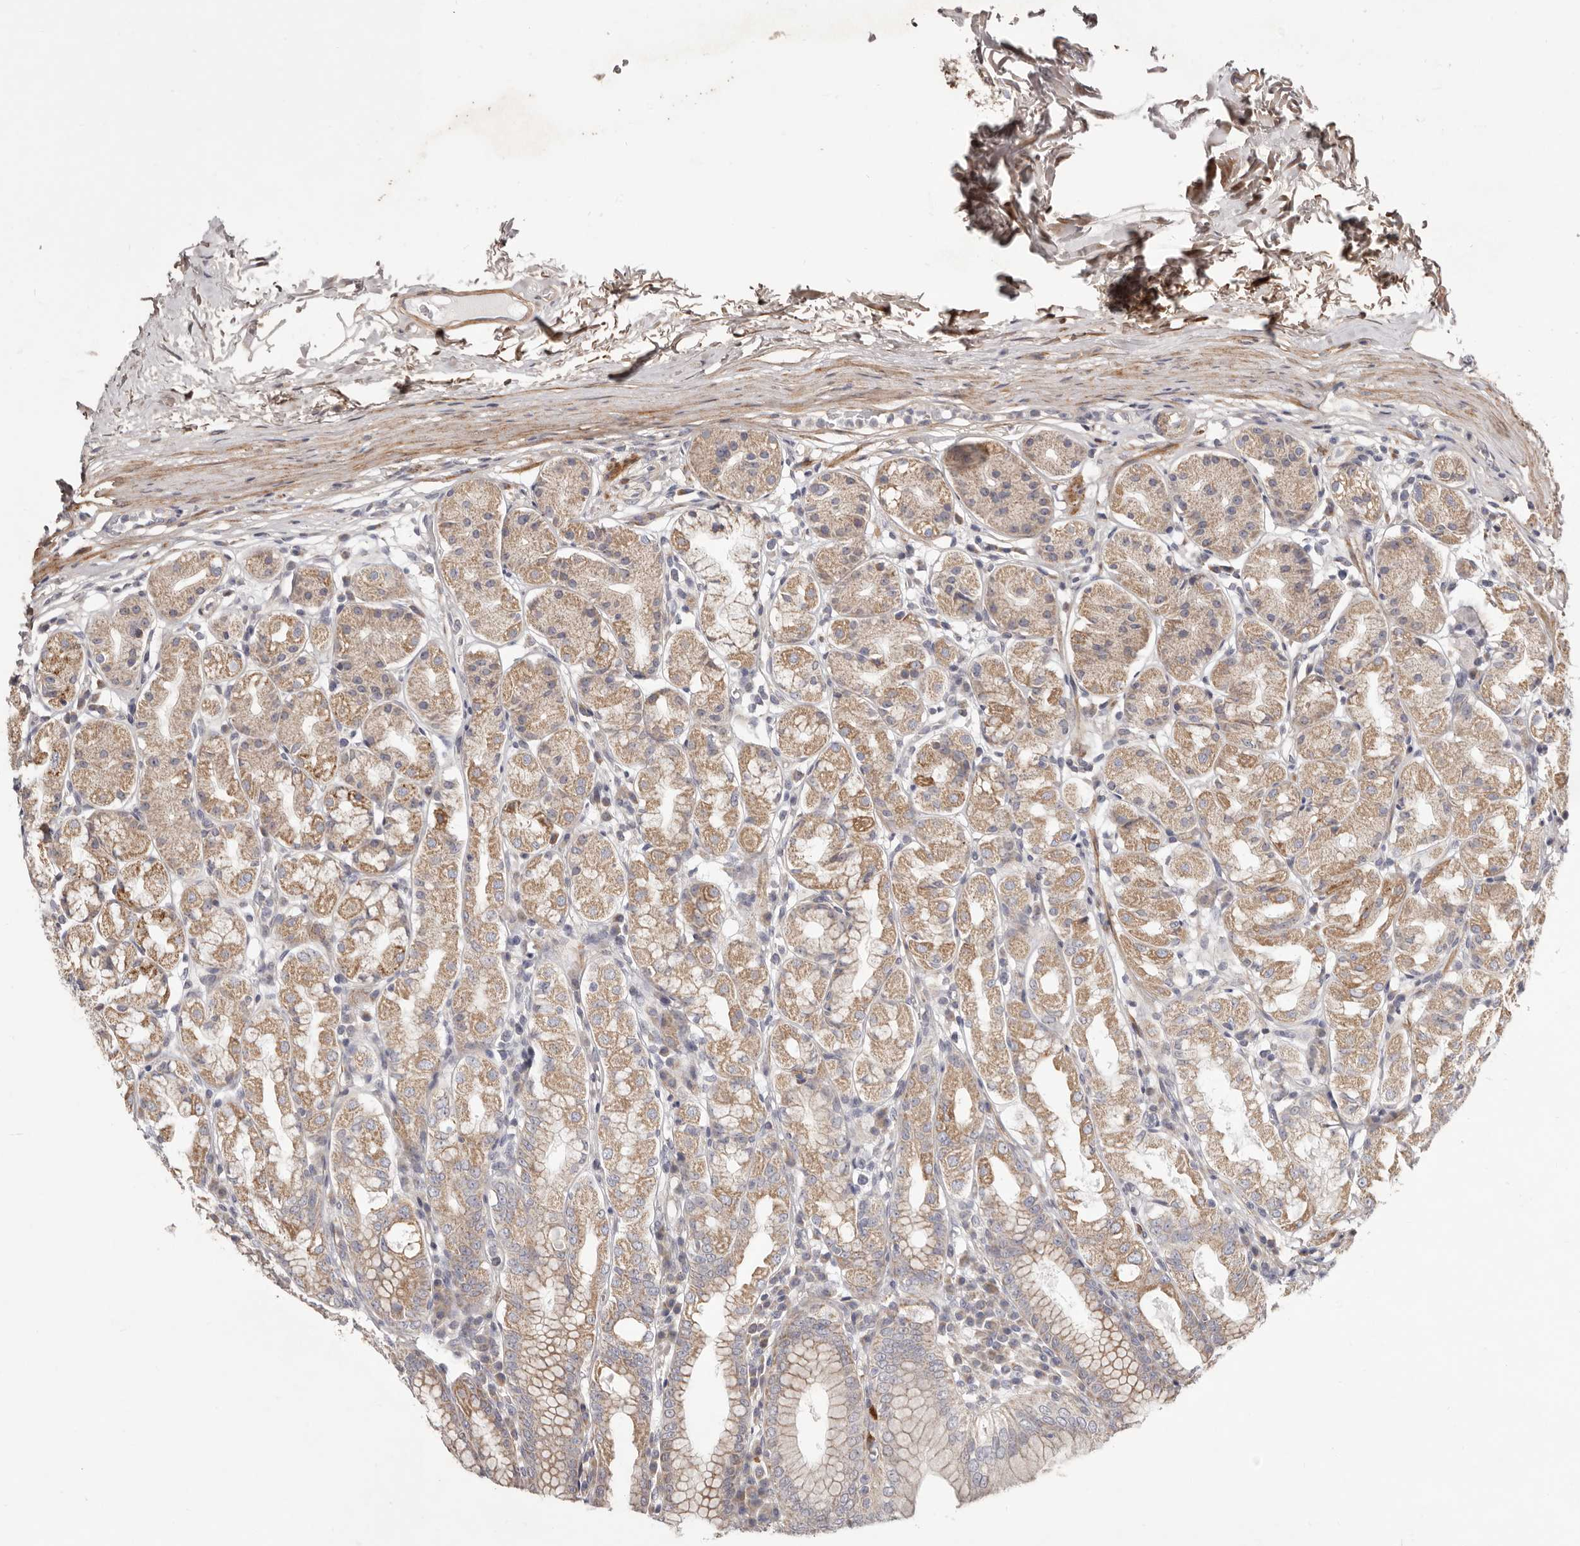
{"staining": {"intensity": "moderate", "quantity": "25%-75%", "location": "cytoplasmic/membranous"}, "tissue": "stomach", "cell_type": "Glandular cells", "image_type": "normal", "snomed": [{"axis": "morphology", "description": "Normal tissue, NOS"}, {"axis": "topography", "description": "Stomach"}, {"axis": "topography", "description": "Stomach, lower"}], "caption": "Protein expression analysis of unremarkable stomach shows moderate cytoplasmic/membranous staining in approximately 25%-75% of glandular cells.", "gene": "MRPS10", "patient": {"sex": "female", "age": 56}}